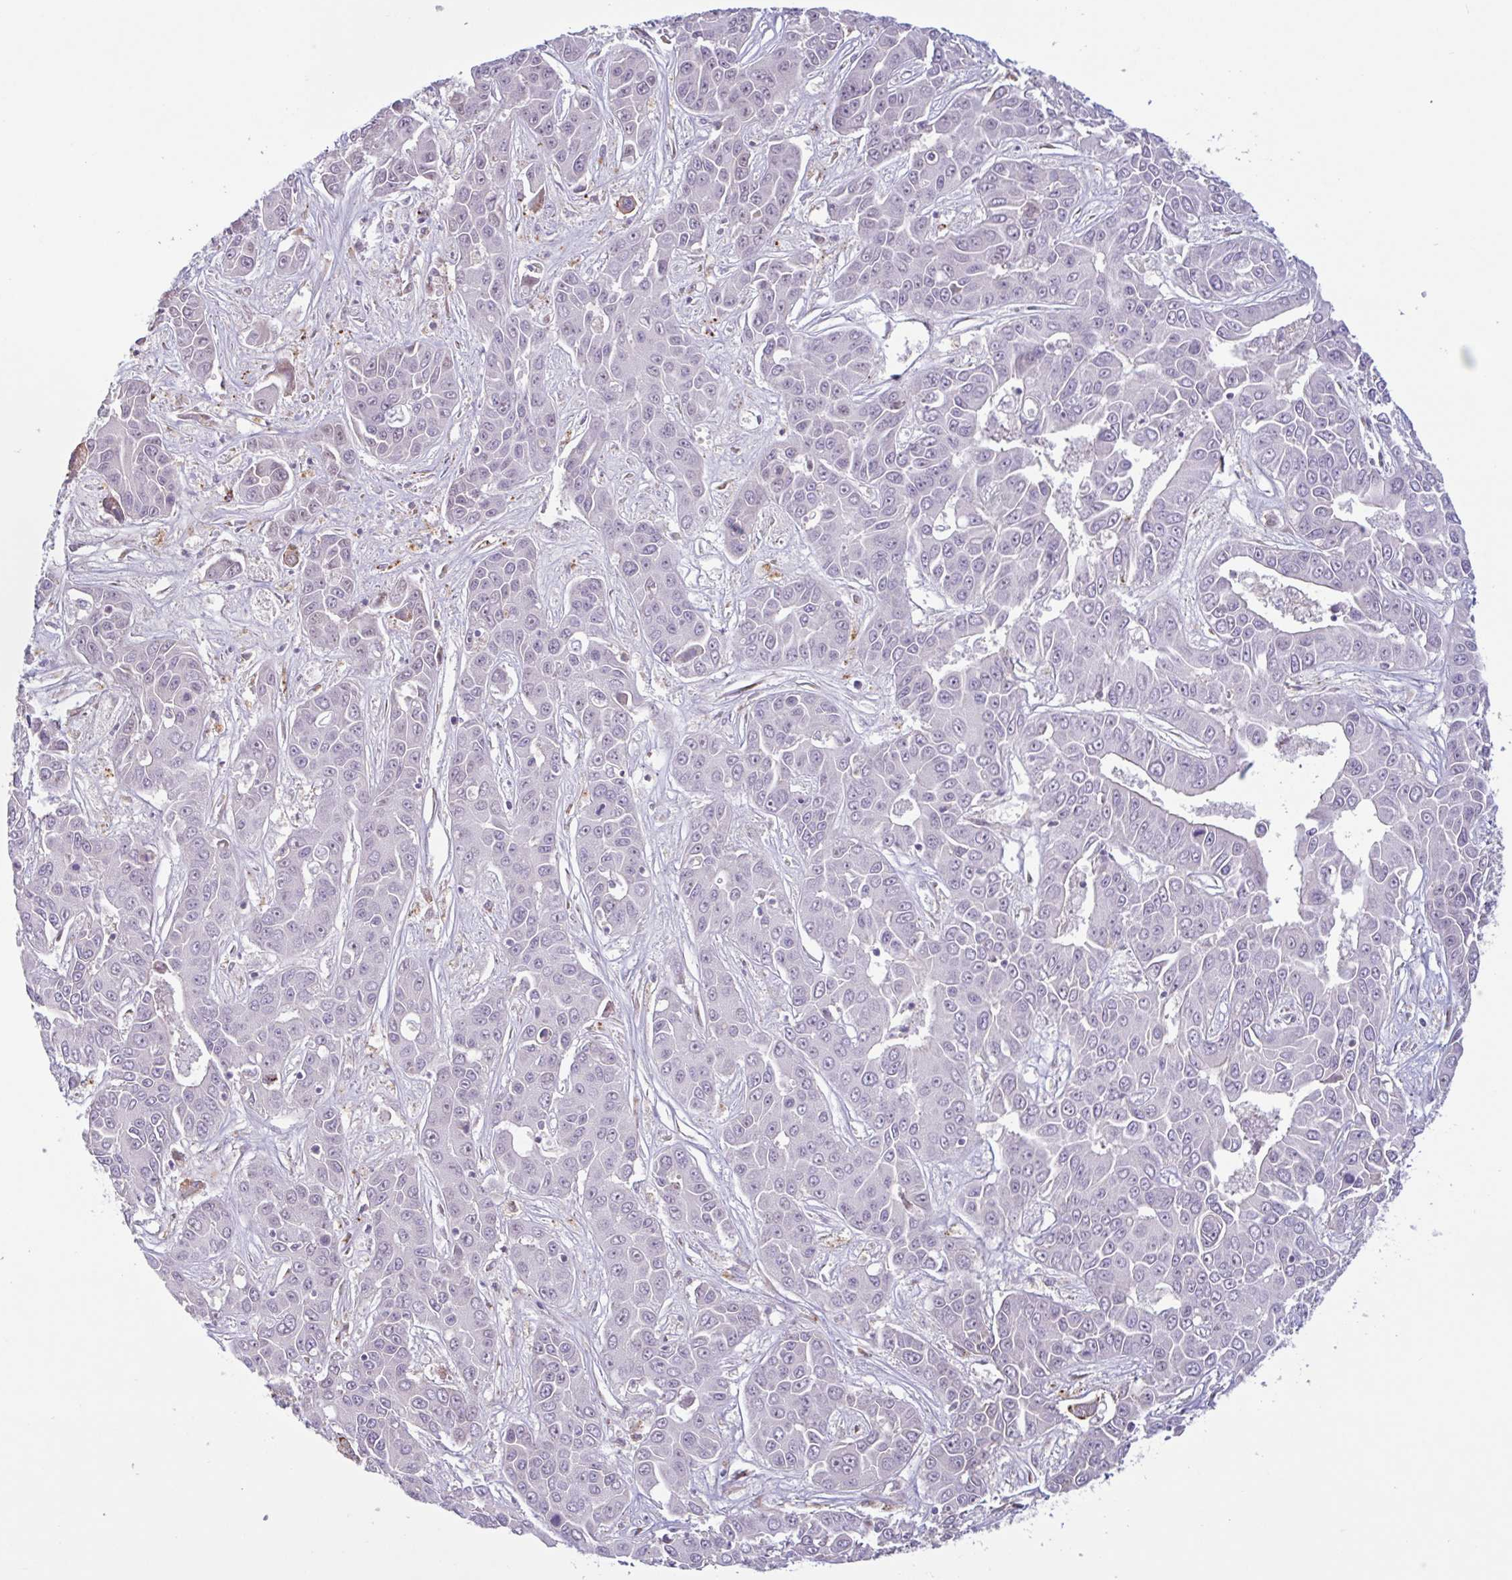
{"staining": {"intensity": "negative", "quantity": "none", "location": "none"}, "tissue": "liver cancer", "cell_type": "Tumor cells", "image_type": "cancer", "snomed": [{"axis": "morphology", "description": "Cholangiocarcinoma"}, {"axis": "topography", "description": "Liver"}], "caption": "Immunohistochemical staining of human liver cancer reveals no significant staining in tumor cells.", "gene": "TAF1D", "patient": {"sex": "female", "age": 52}}